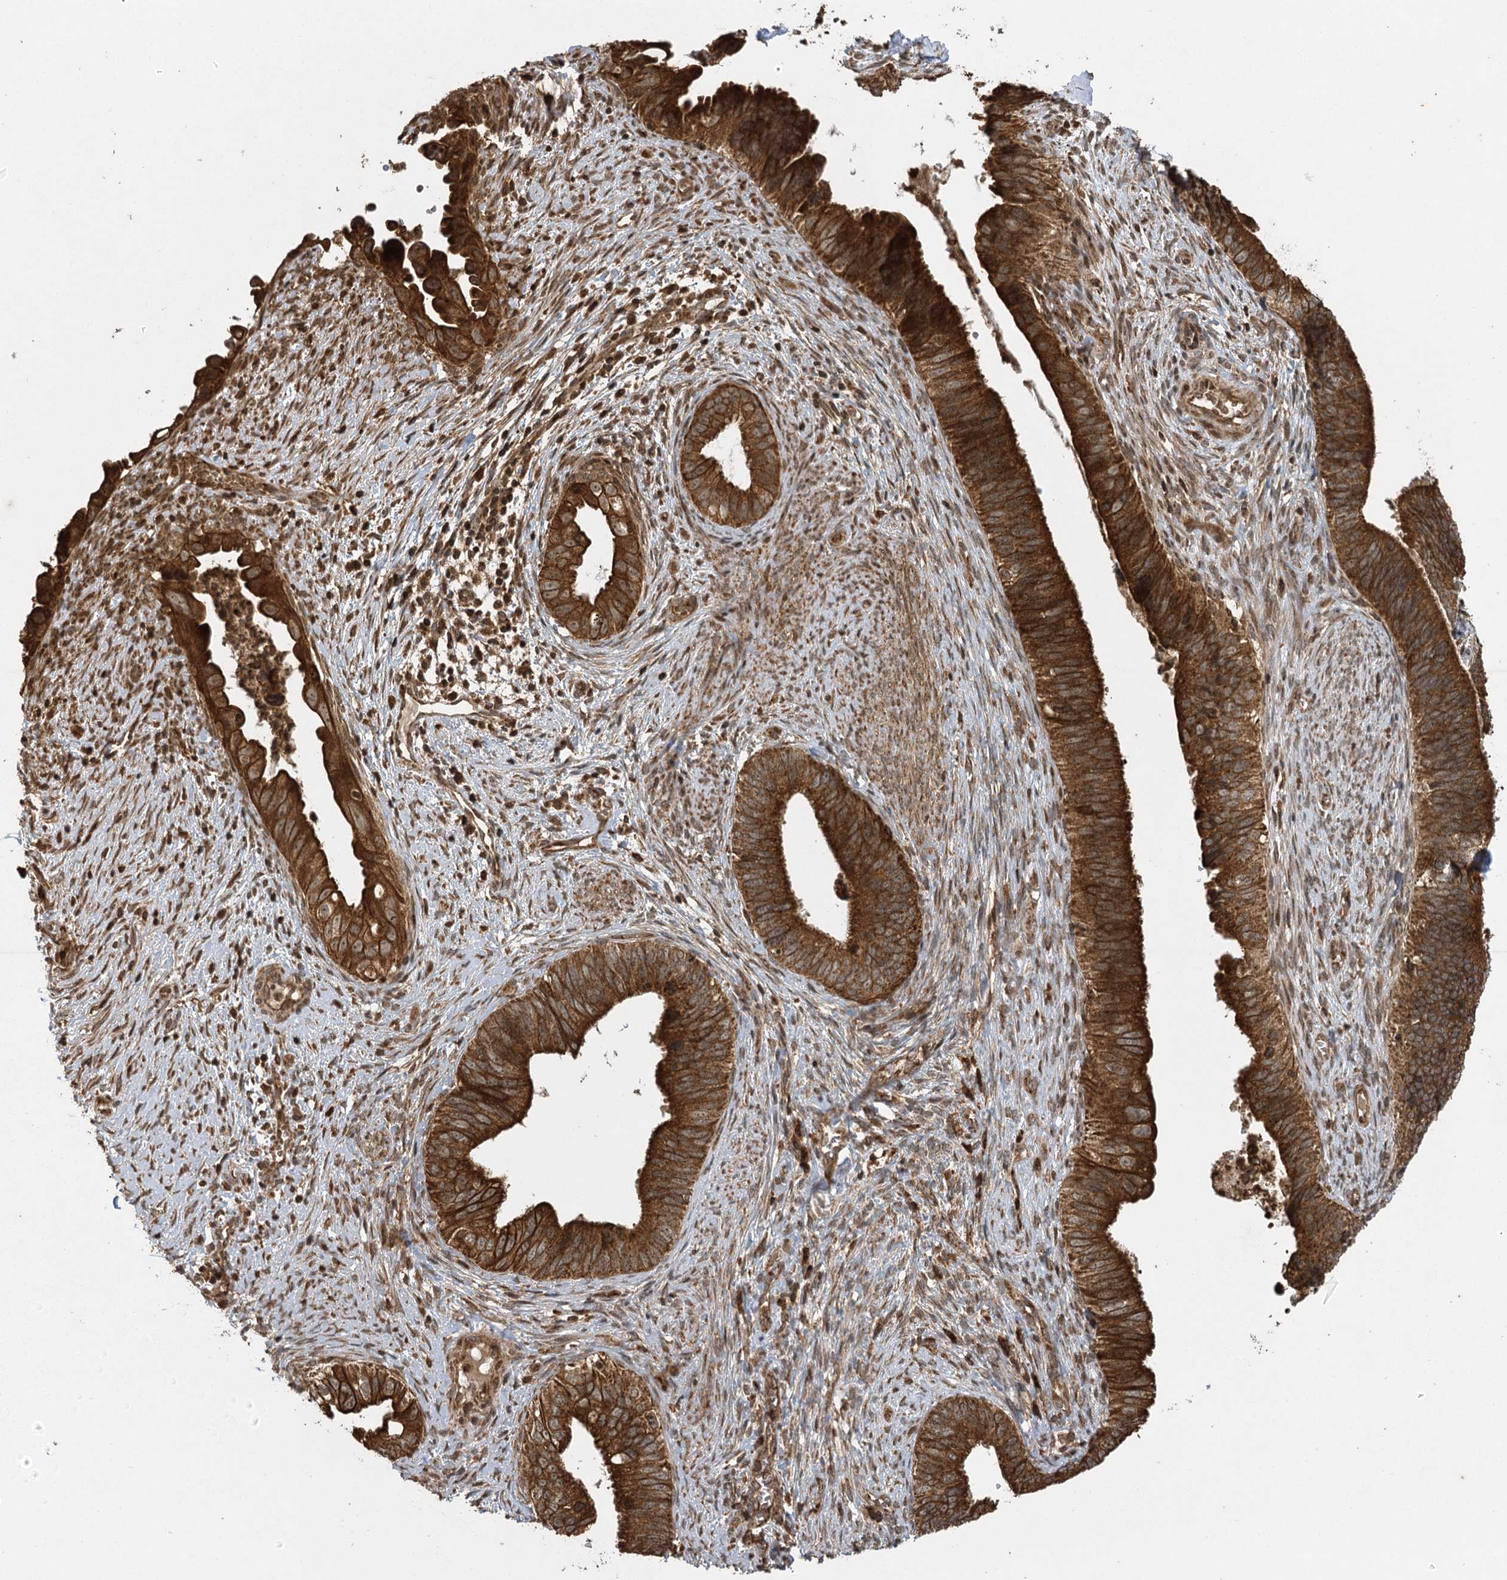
{"staining": {"intensity": "strong", "quantity": ">75%", "location": "cytoplasmic/membranous,nuclear"}, "tissue": "cervical cancer", "cell_type": "Tumor cells", "image_type": "cancer", "snomed": [{"axis": "morphology", "description": "Adenocarcinoma, NOS"}, {"axis": "topography", "description": "Cervix"}], "caption": "Brown immunohistochemical staining in cervical cancer (adenocarcinoma) demonstrates strong cytoplasmic/membranous and nuclear positivity in about >75% of tumor cells.", "gene": "IL11RA", "patient": {"sex": "female", "age": 42}}